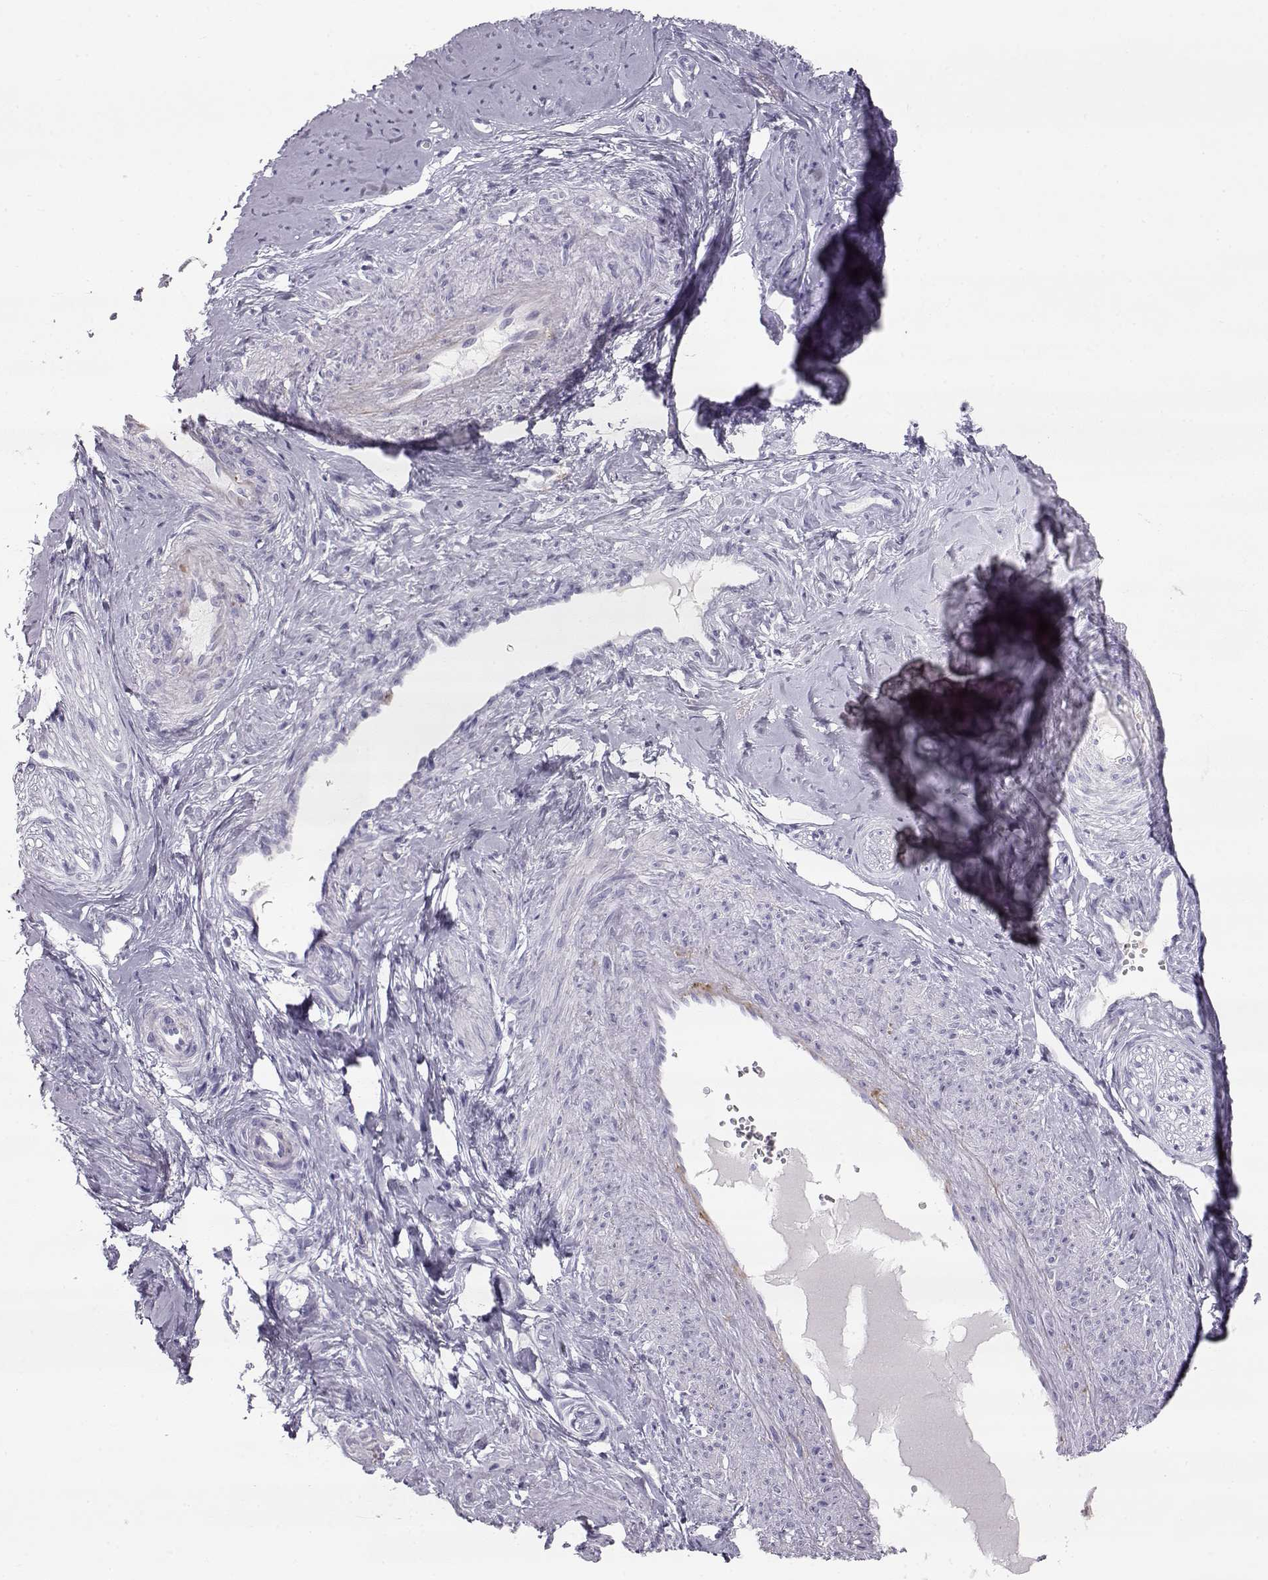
{"staining": {"intensity": "negative", "quantity": "none", "location": "none"}, "tissue": "smooth muscle", "cell_type": "Smooth muscle cells", "image_type": "normal", "snomed": [{"axis": "morphology", "description": "Normal tissue, NOS"}, {"axis": "topography", "description": "Smooth muscle"}], "caption": "Immunohistochemistry (IHC) histopathology image of unremarkable smooth muscle: human smooth muscle stained with DAB (3,3'-diaminobenzidine) displays no significant protein staining in smooth muscle cells. The staining is performed using DAB brown chromogen with nuclei counter-stained in using hematoxylin.", "gene": "MIP", "patient": {"sex": "female", "age": 48}}